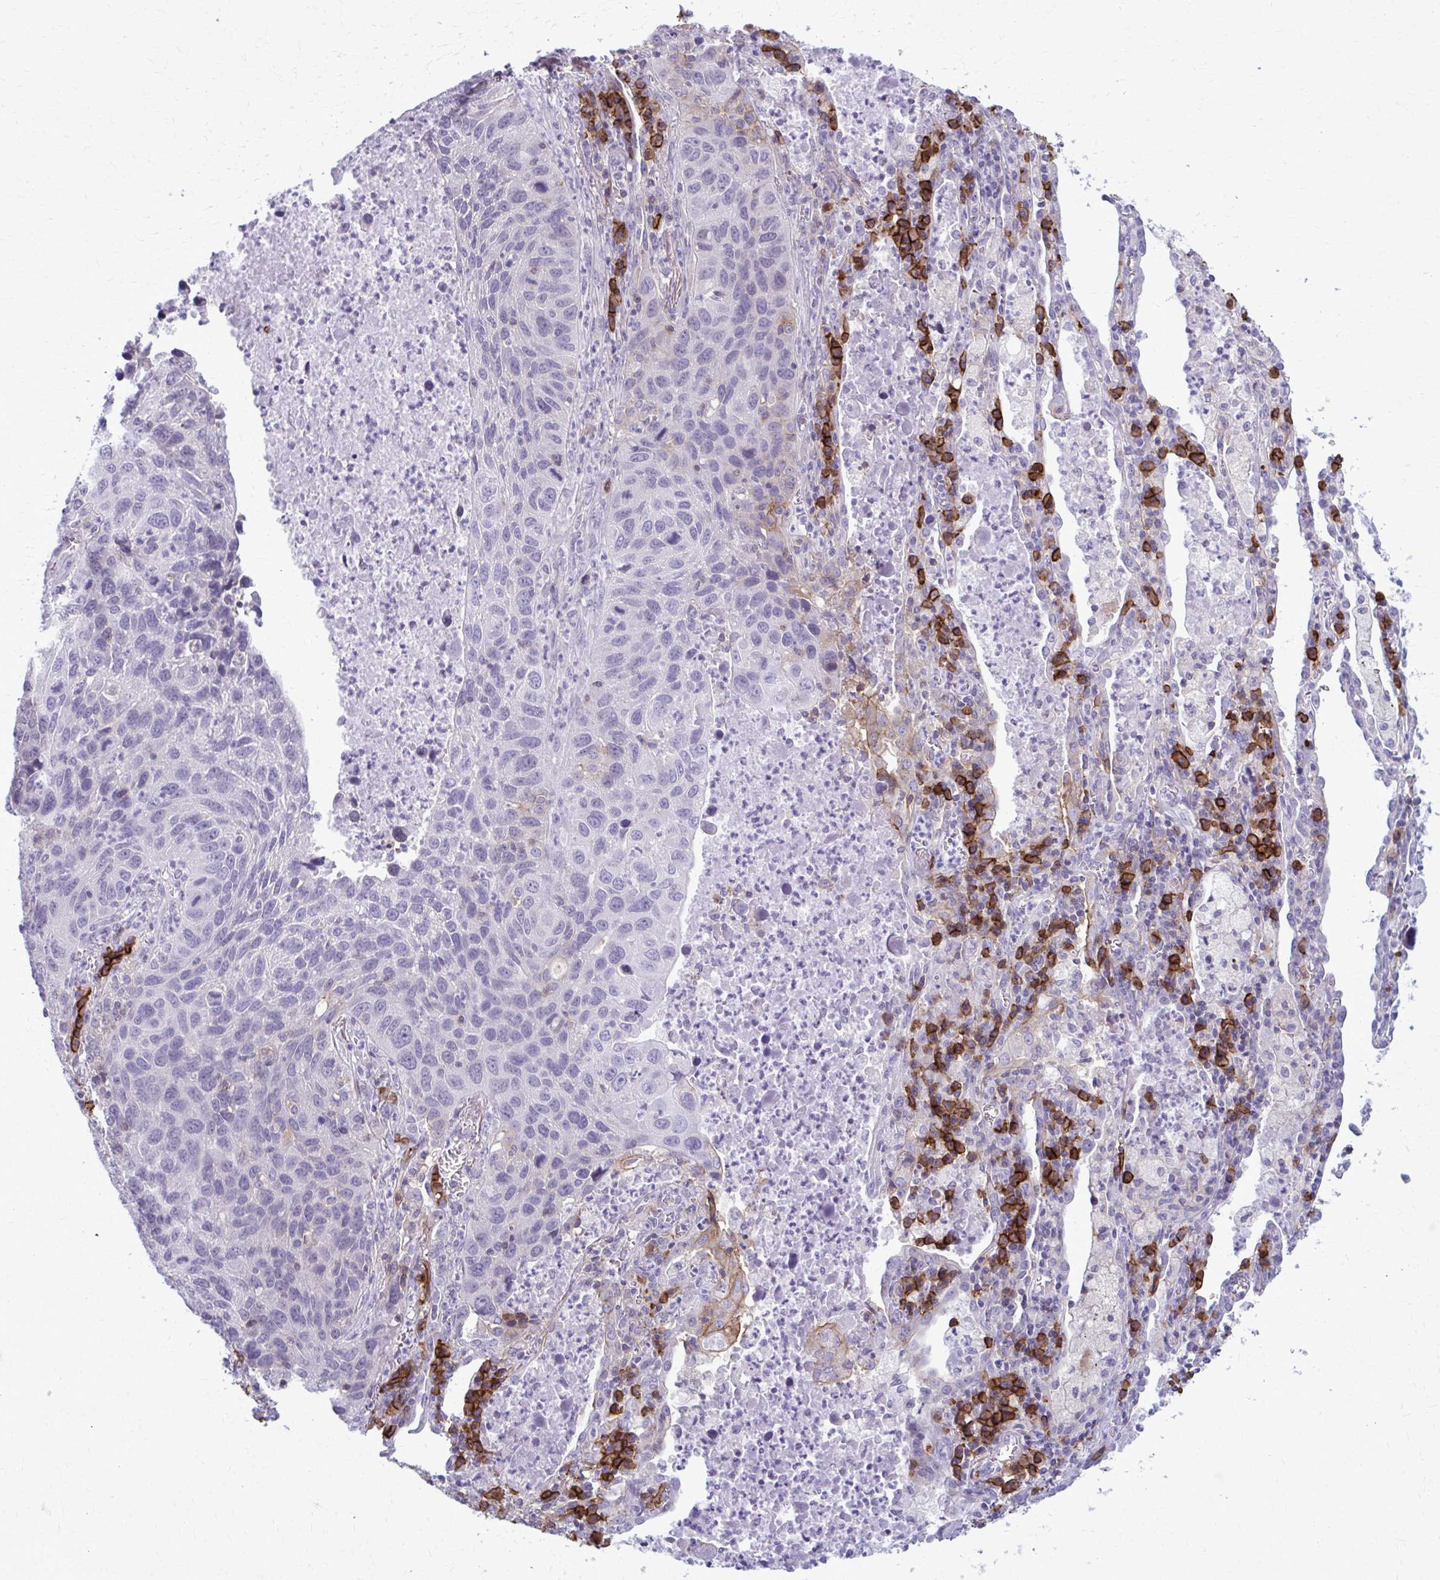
{"staining": {"intensity": "negative", "quantity": "none", "location": "none"}, "tissue": "lung cancer", "cell_type": "Tumor cells", "image_type": "cancer", "snomed": [{"axis": "morphology", "description": "Squamous cell carcinoma, NOS"}, {"axis": "topography", "description": "Lung"}], "caption": "Lung cancer (squamous cell carcinoma) was stained to show a protein in brown. There is no significant positivity in tumor cells.", "gene": "CD38", "patient": {"sex": "female", "age": 61}}